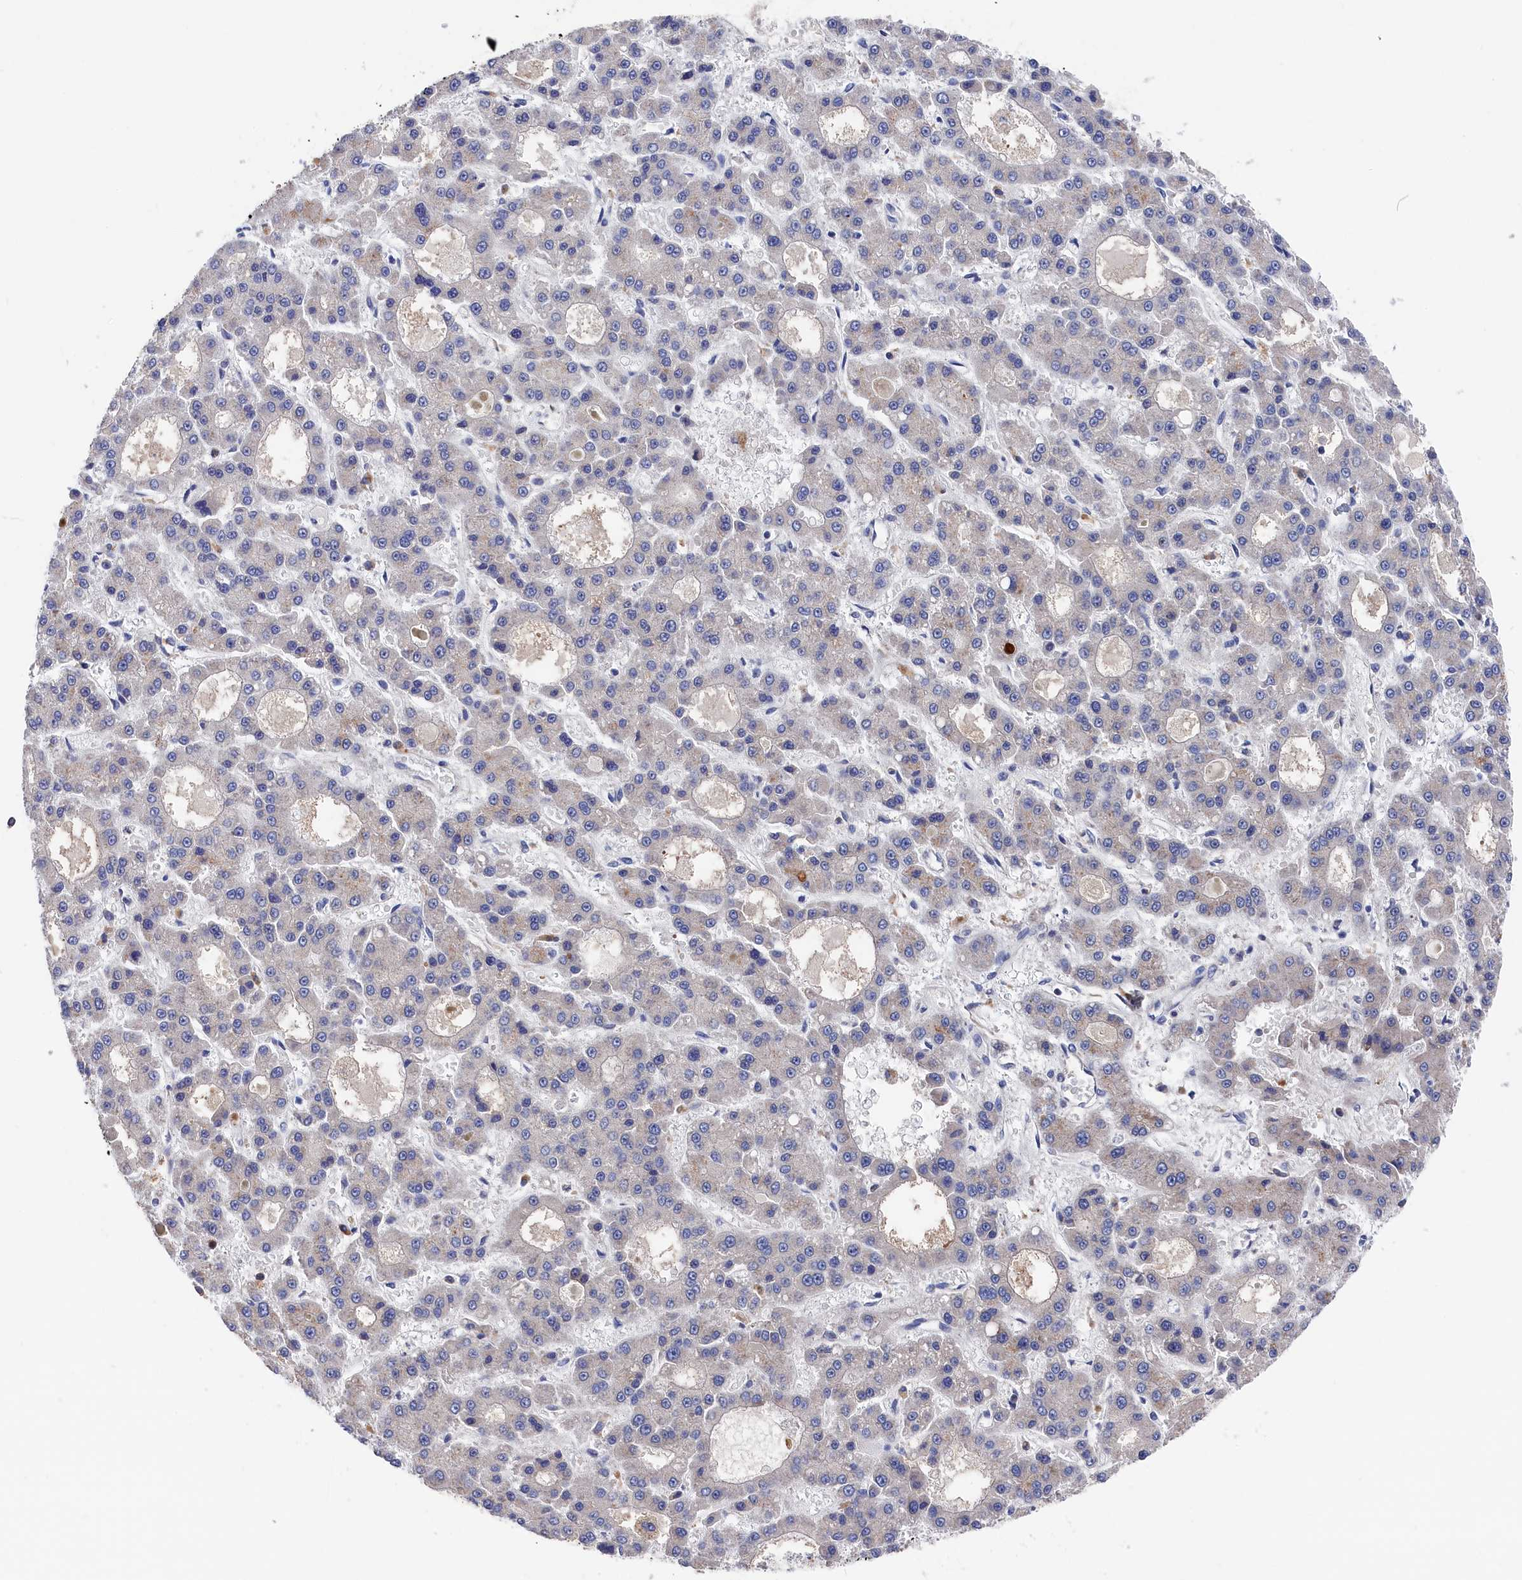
{"staining": {"intensity": "negative", "quantity": "none", "location": "none"}, "tissue": "liver cancer", "cell_type": "Tumor cells", "image_type": "cancer", "snomed": [{"axis": "morphology", "description": "Carcinoma, Hepatocellular, NOS"}, {"axis": "topography", "description": "Liver"}], "caption": "The photomicrograph demonstrates no staining of tumor cells in hepatocellular carcinoma (liver).", "gene": "CYB5D2", "patient": {"sex": "male", "age": 70}}